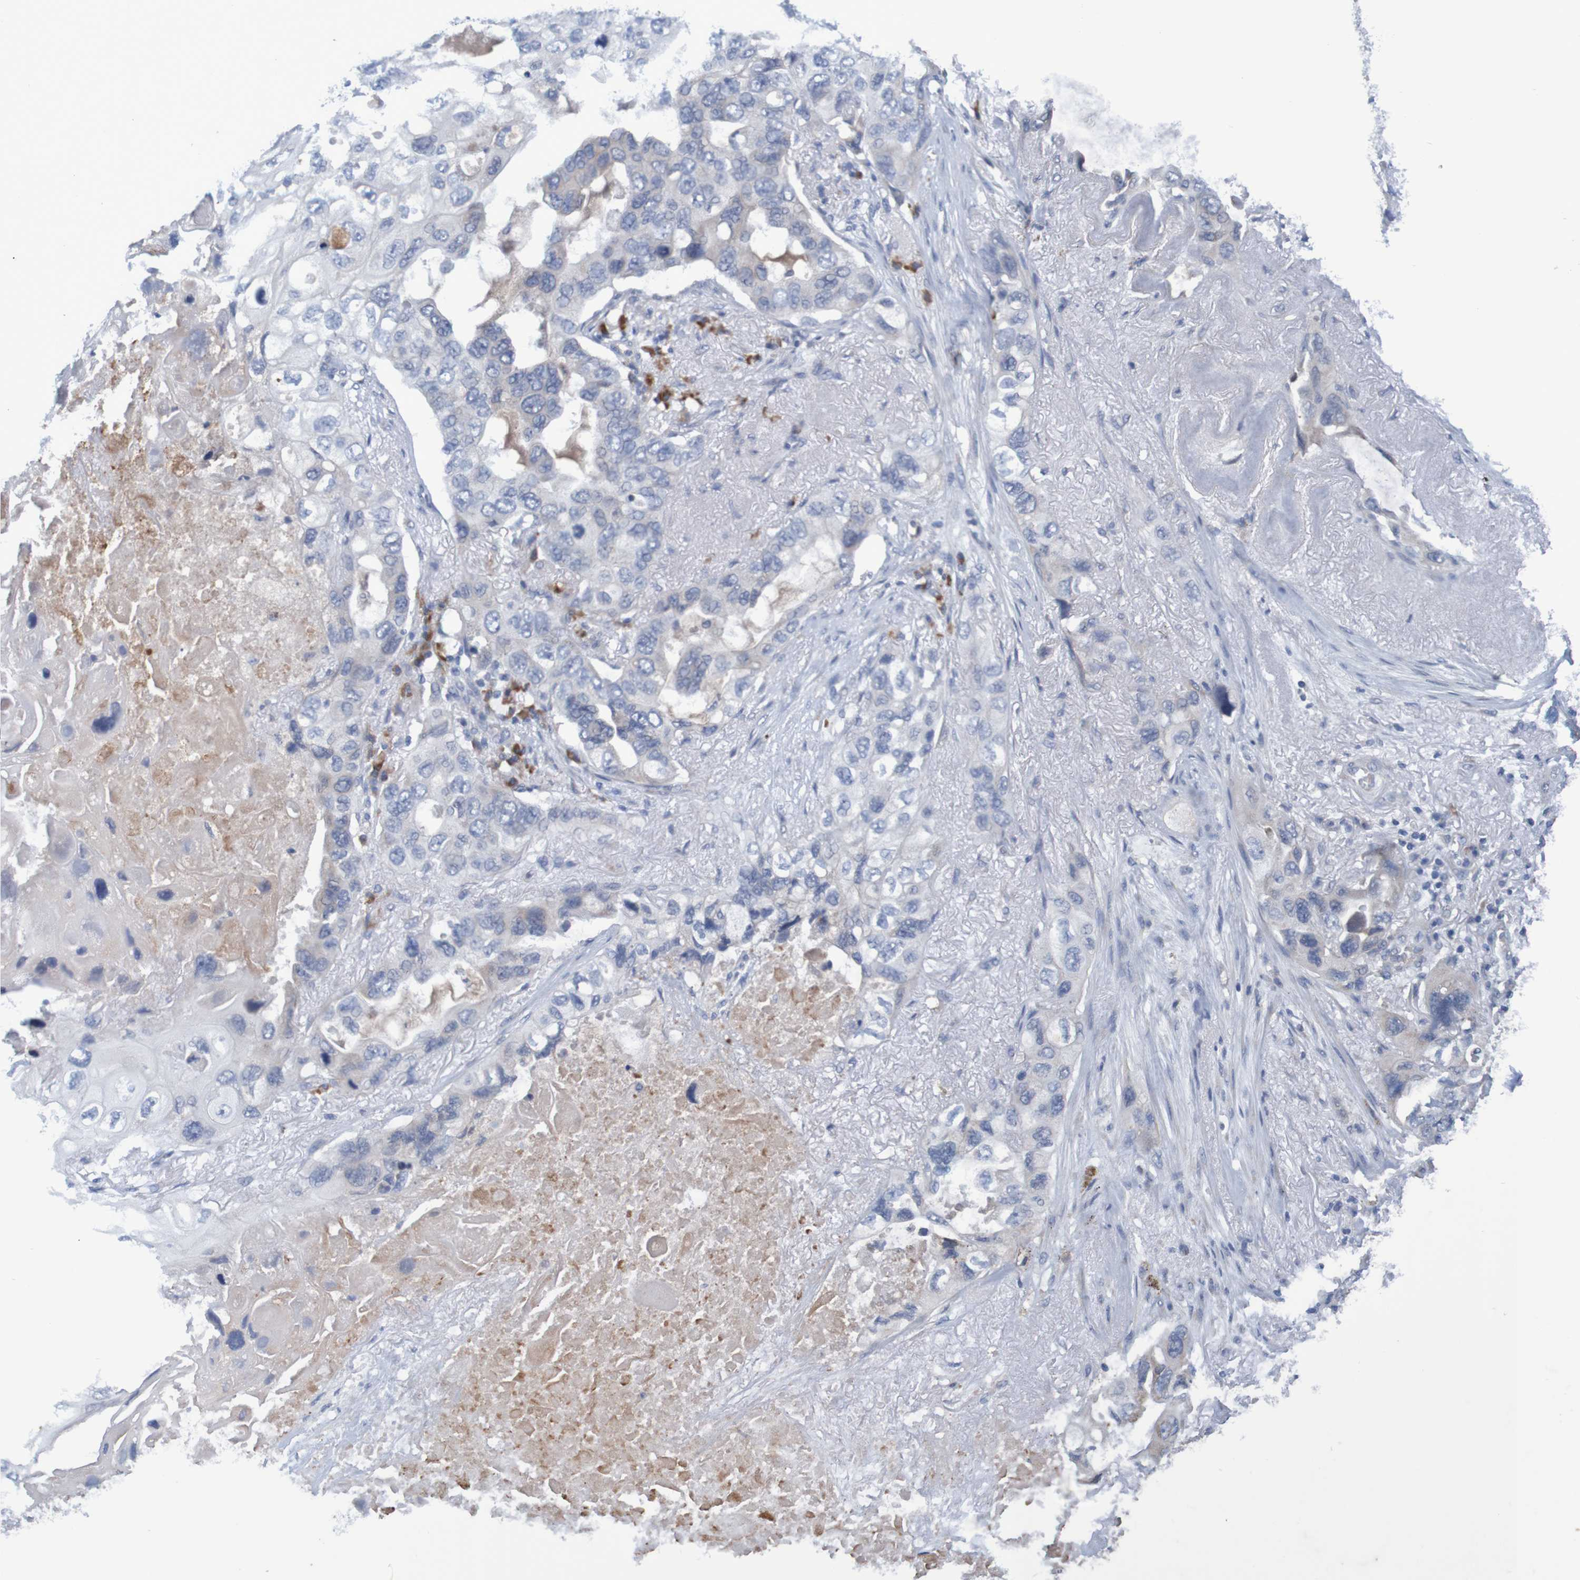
{"staining": {"intensity": "weak", "quantity": "<25%", "location": "cytoplasmic/membranous"}, "tissue": "lung cancer", "cell_type": "Tumor cells", "image_type": "cancer", "snomed": [{"axis": "morphology", "description": "Squamous cell carcinoma, NOS"}, {"axis": "topography", "description": "Lung"}], "caption": "Immunohistochemistry of human lung cancer (squamous cell carcinoma) demonstrates no positivity in tumor cells.", "gene": "LTA", "patient": {"sex": "female", "age": 73}}